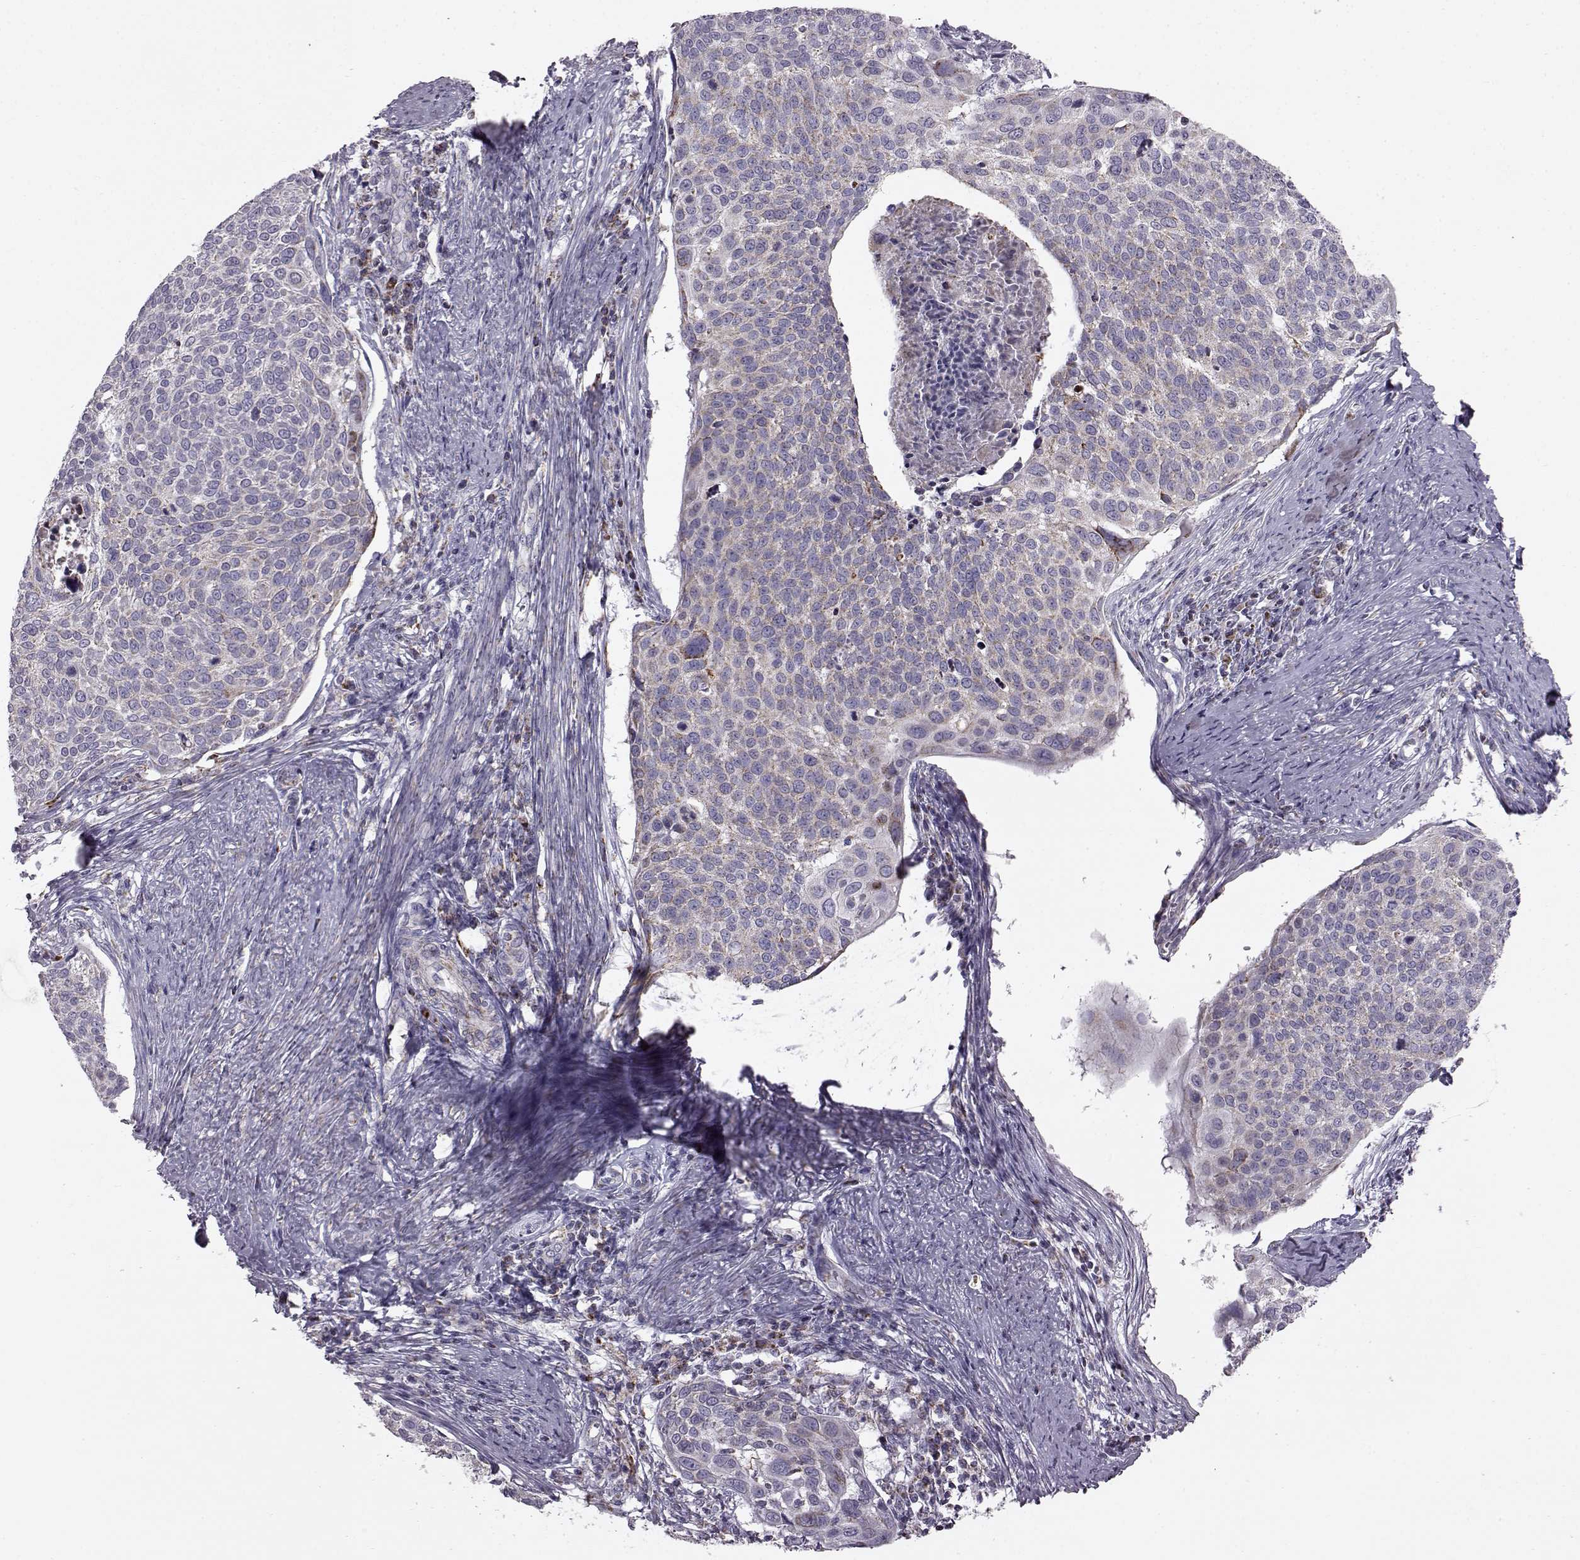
{"staining": {"intensity": "weak", "quantity": "<25%", "location": "cytoplasmic/membranous"}, "tissue": "cervical cancer", "cell_type": "Tumor cells", "image_type": "cancer", "snomed": [{"axis": "morphology", "description": "Squamous cell carcinoma, NOS"}, {"axis": "topography", "description": "Cervix"}], "caption": "Immunohistochemistry of human cervical cancer (squamous cell carcinoma) displays no staining in tumor cells.", "gene": "ATP5MF", "patient": {"sex": "female", "age": 39}}